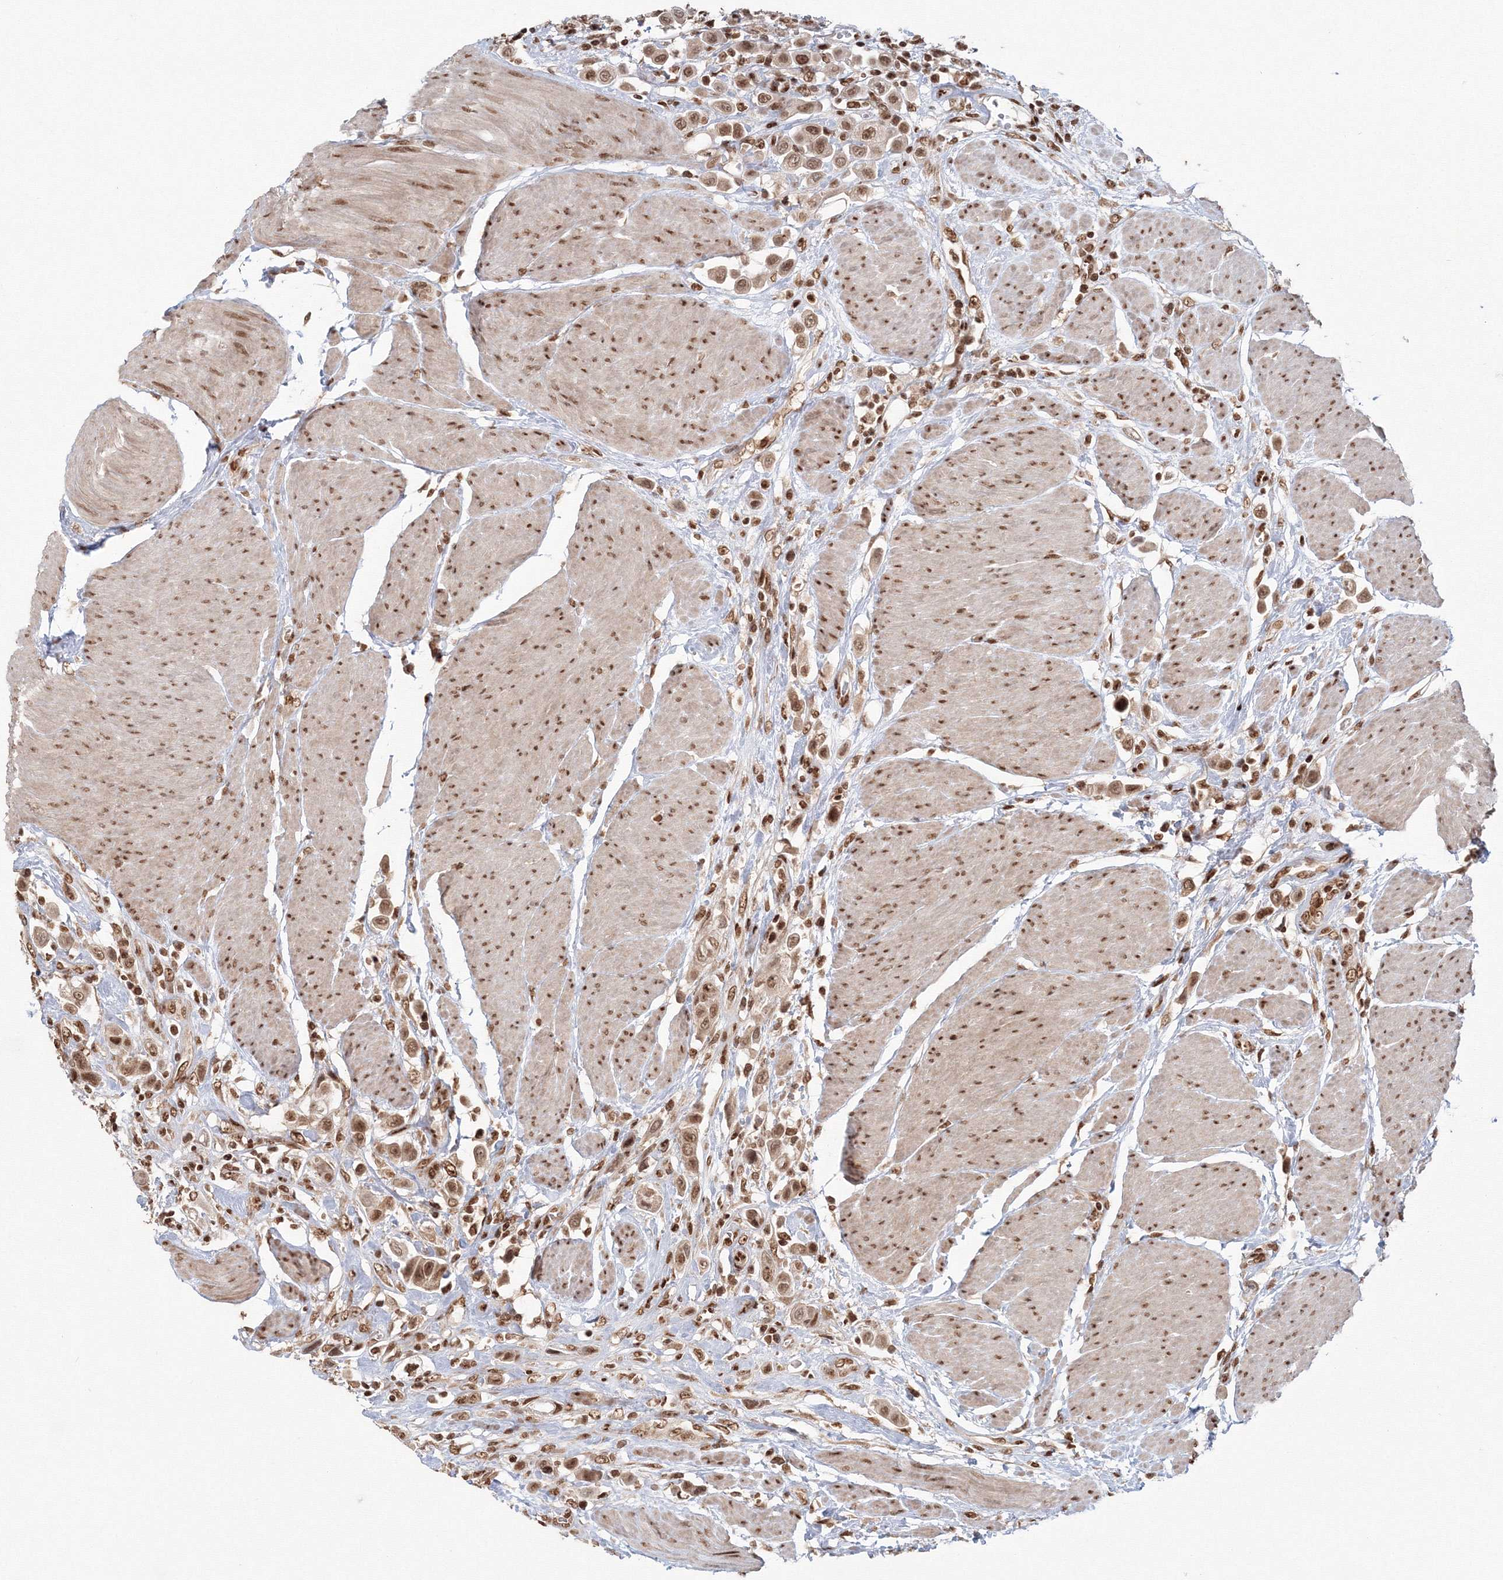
{"staining": {"intensity": "moderate", "quantity": ">75%", "location": "nuclear"}, "tissue": "urothelial cancer", "cell_type": "Tumor cells", "image_type": "cancer", "snomed": [{"axis": "morphology", "description": "Urothelial carcinoma, High grade"}, {"axis": "topography", "description": "Urinary bladder"}], "caption": "A brown stain highlights moderate nuclear staining of a protein in urothelial carcinoma (high-grade) tumor cells.", "gene": "KIF20A", "patient": {"sex": "male", "age": 50}}